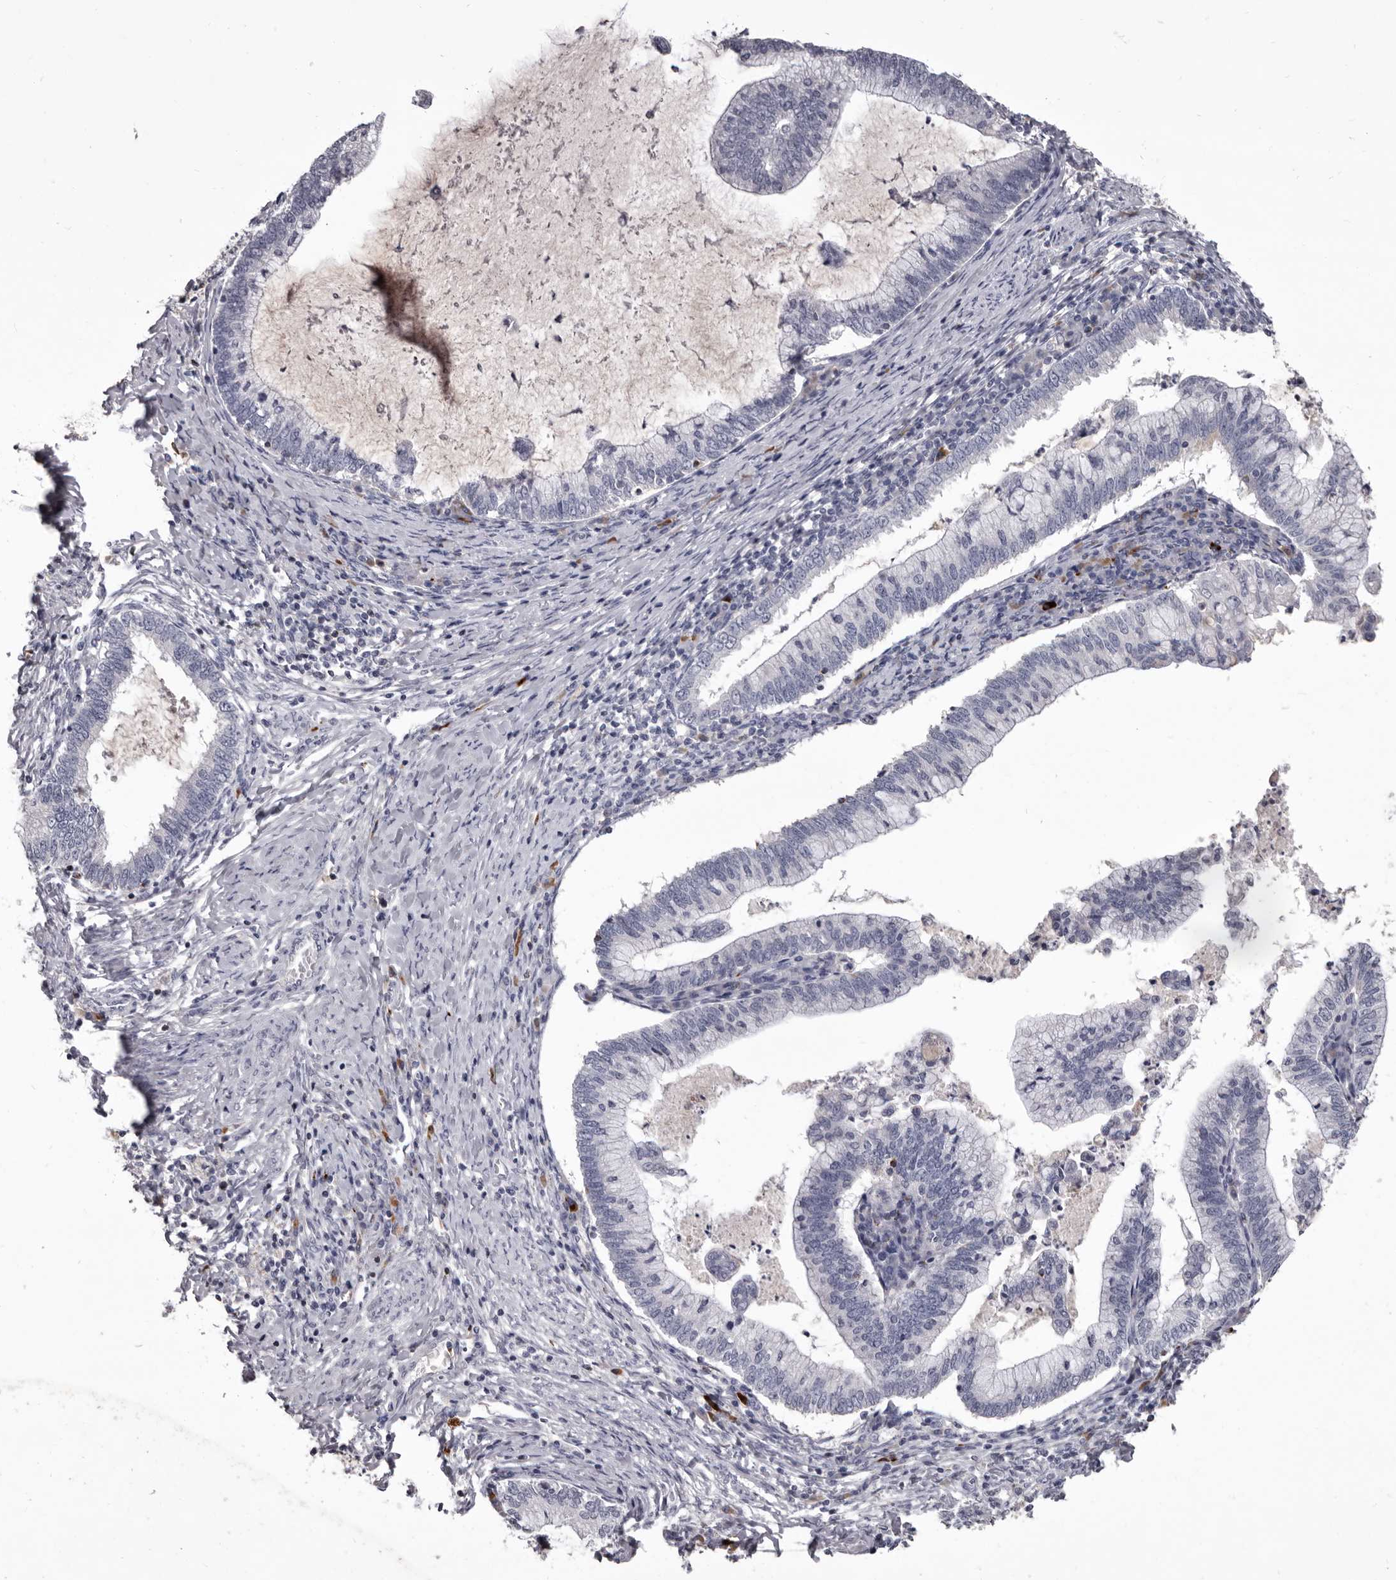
{"staining": {"intensity": "negative", "quantity": "none", "location": "none"}, "tissue": "cervical cancer", "cell_type": "Tumor cells", "image_type": "cancer", "snomed": [{"axis": "morphology", "description": "Adenocarcinoma, NOS"}, {"axis": "topography", "description": "Cervix"}], "caption": "IHC photomicrograph of cervical cancer stained for a protein (brown), which demonstrates no staining in tumor cells.", "gene": "GZMH", "patient": {"sex": "female", "age": 36}}